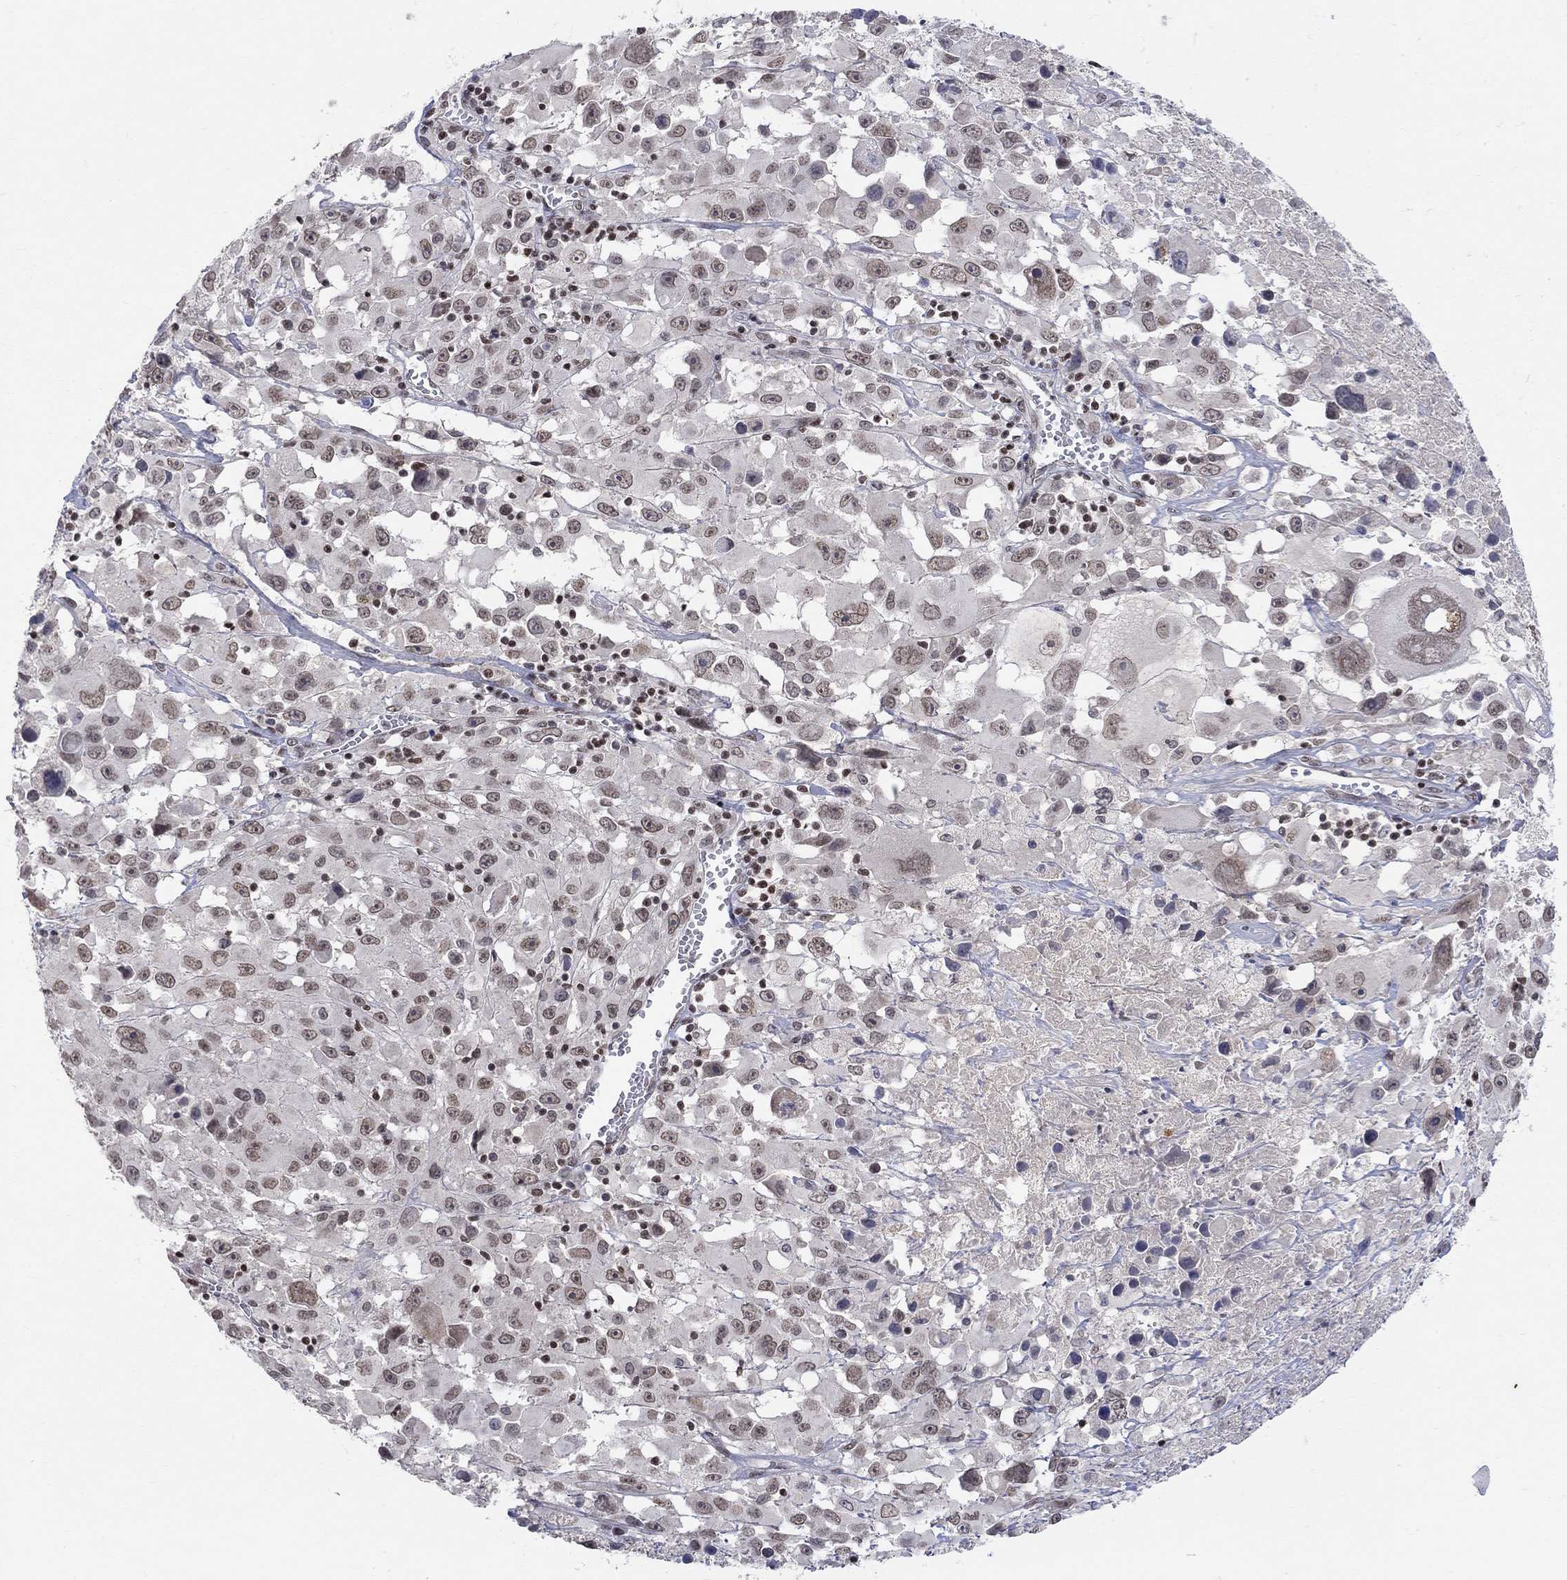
{"staining": {"intensity": "weak", "quantity": "<25%", "location": "nuclear"}, "tissue": "melanoma", "cell_type": "Tumor cells", "image_type": "cancer", "snomed": [{"axis": "morphology", "description": "Malignant melanoma, Metastatic site"}, {"axis": "topography", "description": "Lymph node"}], "caption": "Tumor cells are negative for protein expression in human melanoma.", "gene": "KLF12", "patient": {"sex": "male", "age": 50}}